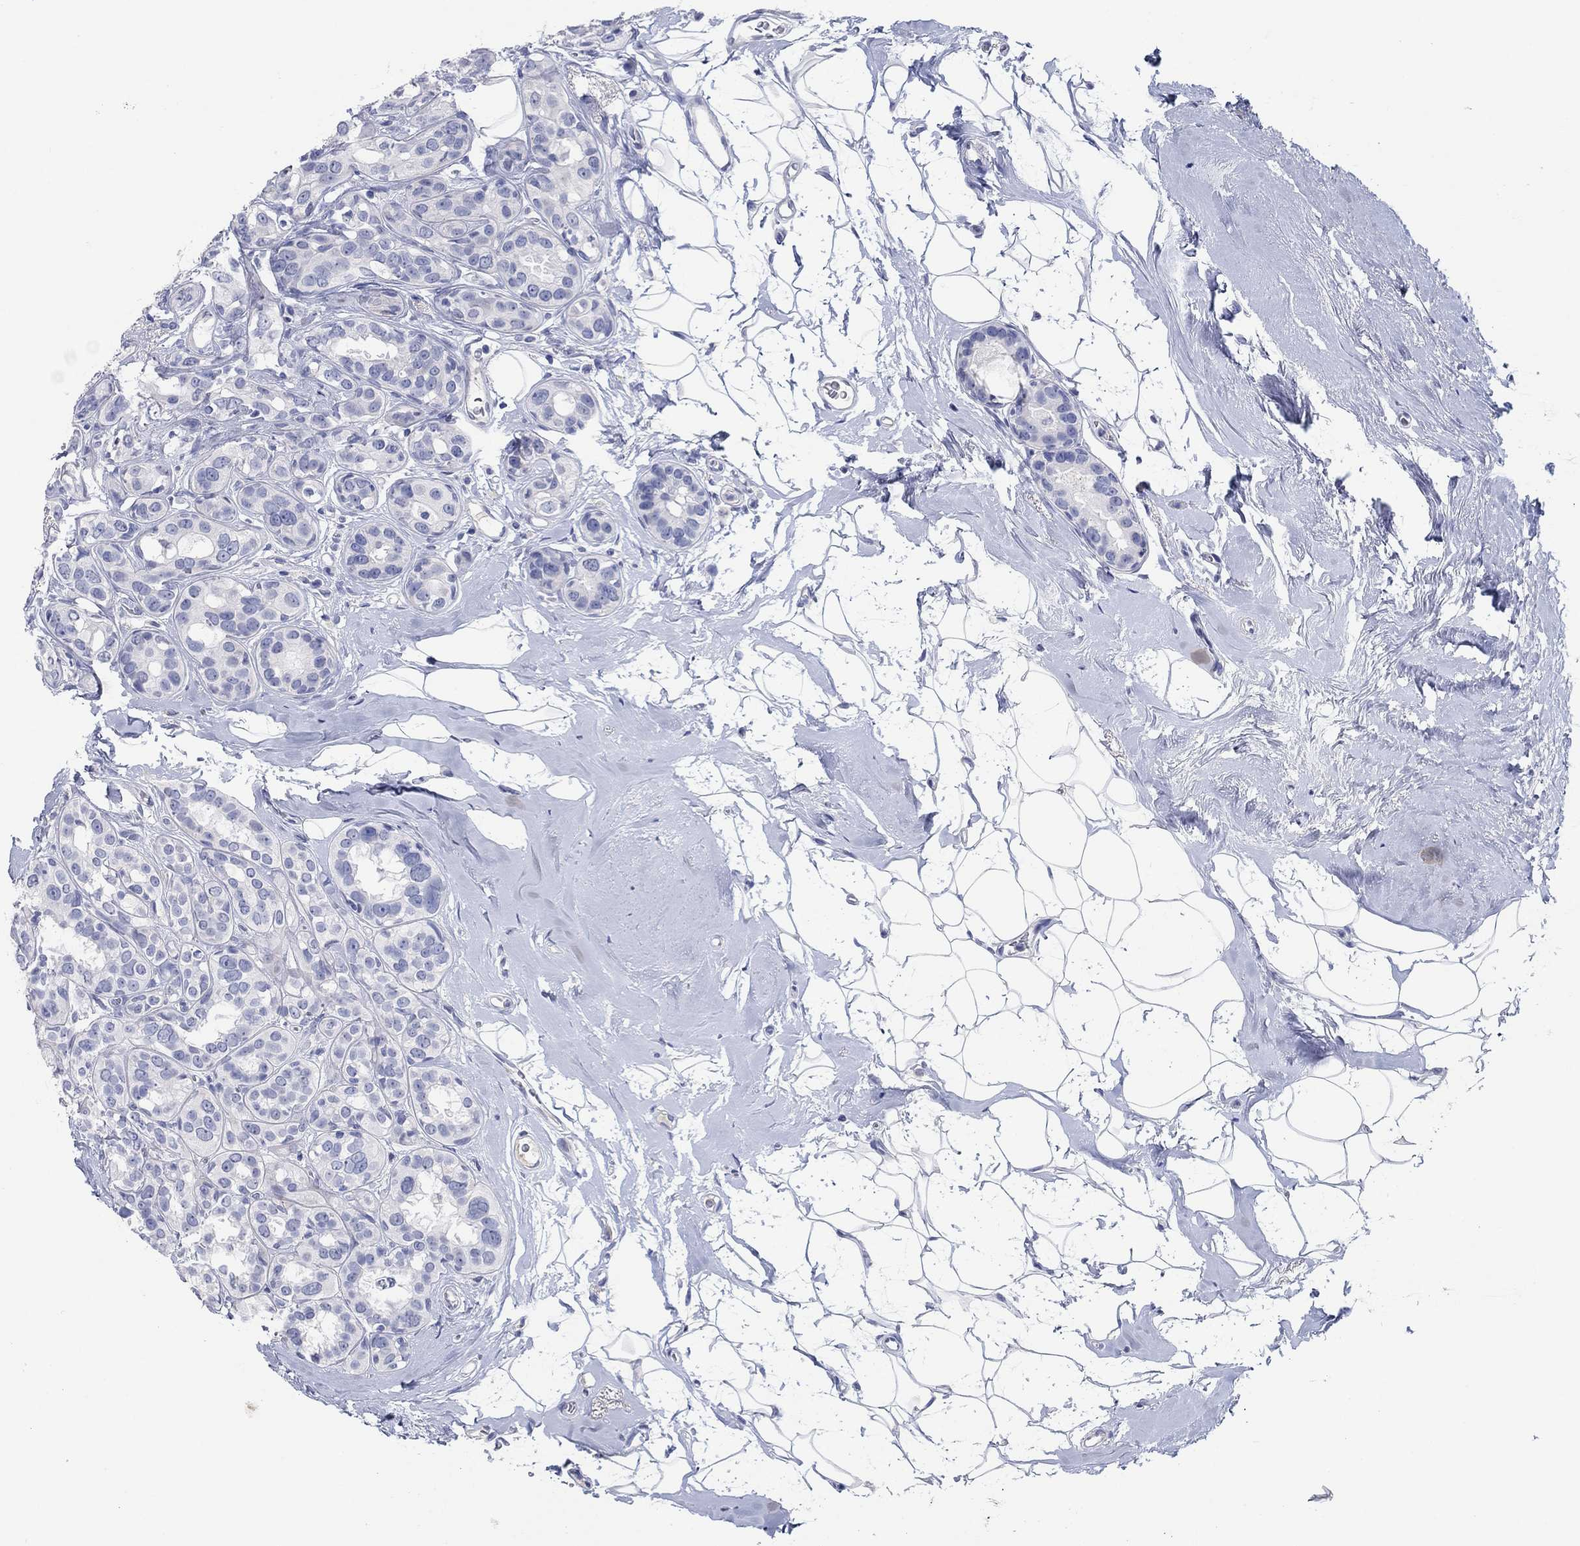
{"staining": {"intensity": "negative", "quantity": "none", "location": "none"}, "tissue": "breast cancer", "cell_type": "Tumor cells", "image_type": "cancer", "snomed": [{"axis": "morphology", "description": "Duct carcinoma"}, {"axis": "topography", "description": "Breast"}], "caption": "Tumor cells show no significant protein staining in invasive ductal carcinoma (breast). The staining was performed using DAB to visualize the protein expression in brown, while the nuclei were stained in blue with hematoxylin (Magnification: 20x).", "gene": "POU5F1", "patient": {"sex": "female", "age": 55}}